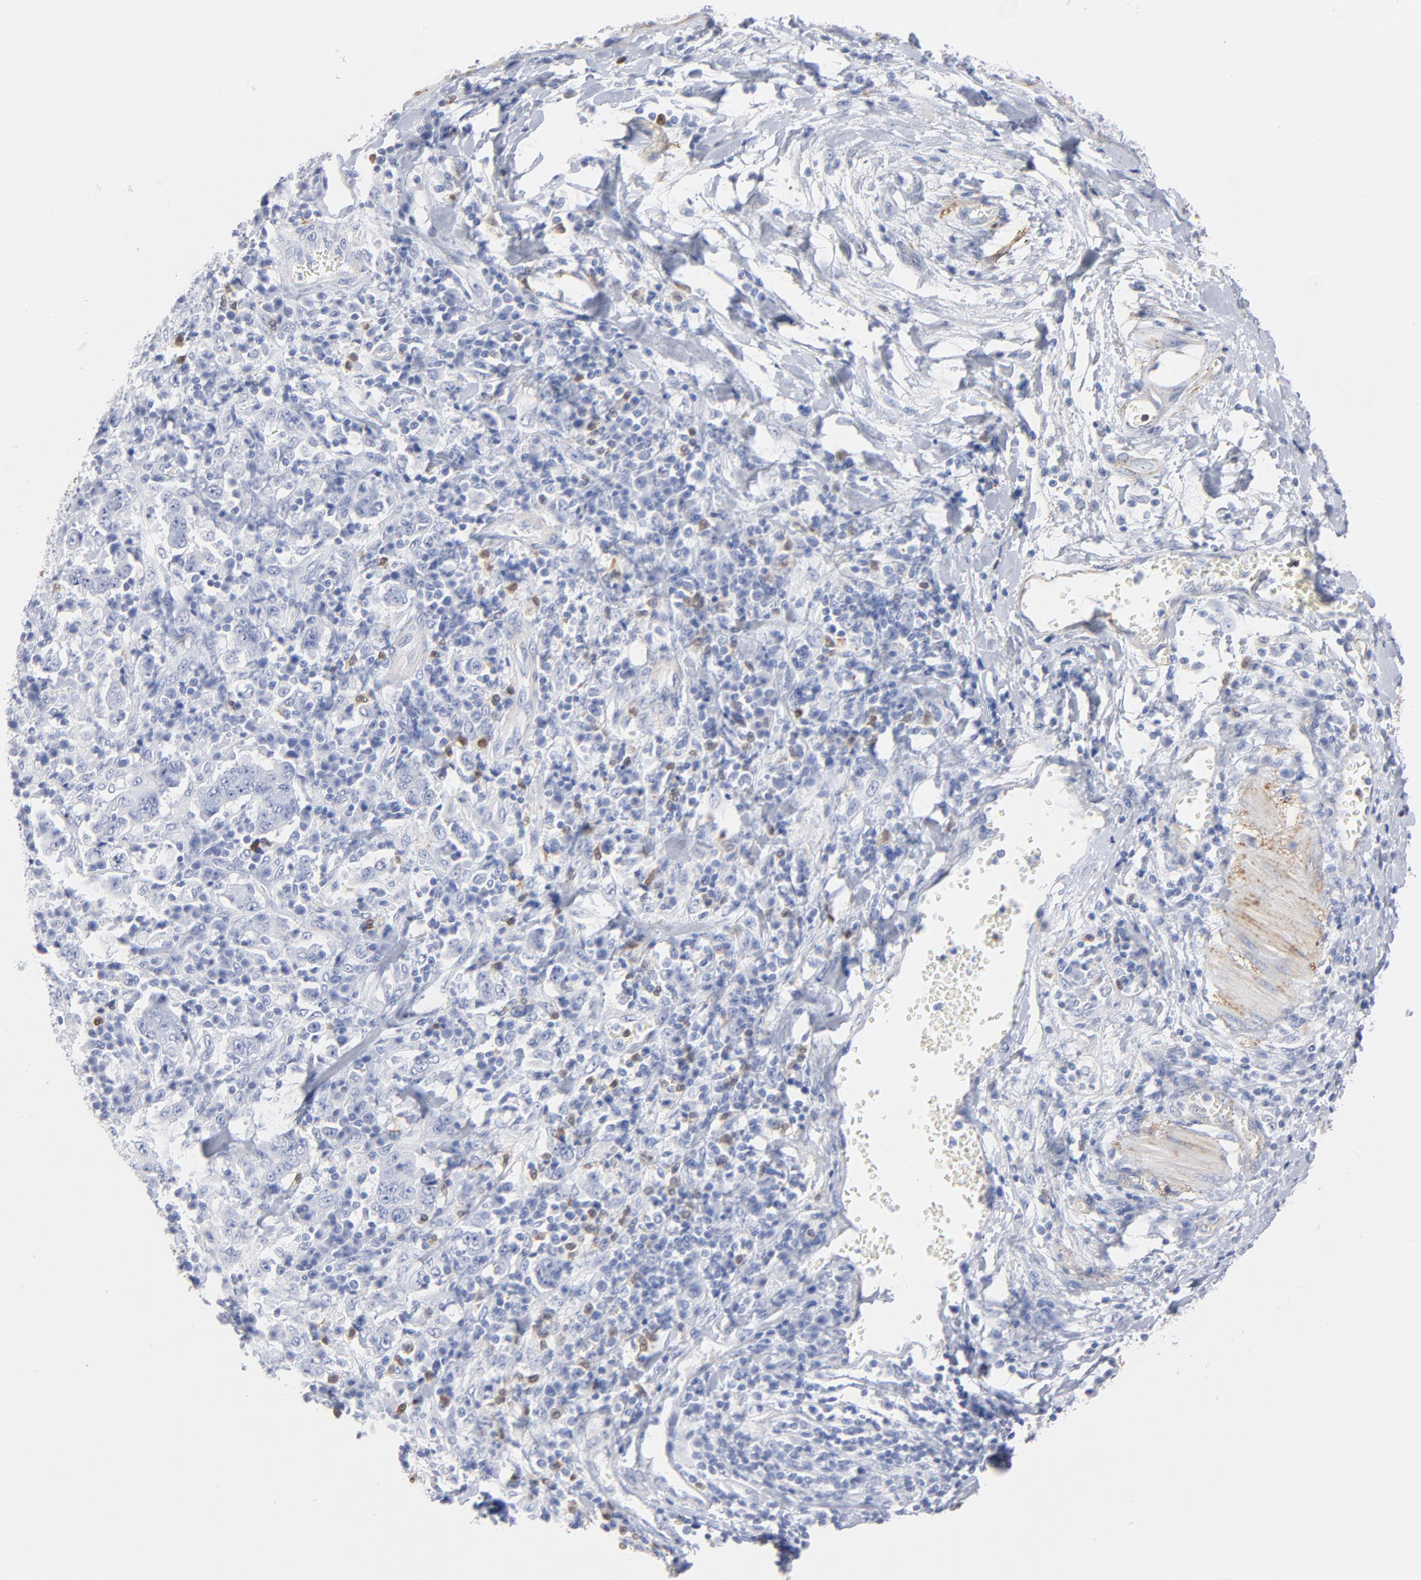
{"staining": {"intensity": "negative", "quantity": "none", "location": "none"}, "tissue": "stomach cancer", "cell_type": "Tumor cells", "image_type": "cancer", "snomed": [{"axis": "morphology", "description": "Normal tissue, NOS"}, {"axis": "morphology", "description": "Adenocarcinoma, NOS"}, {"axis": "topography", "description": "Stomach, upper"}, {"axis": "topography", "description": "Stomach"}], "caption": "High magnification brightfield microscopy of stomach cancer stained with DAB (3,3'-diaminobenzidine) (brown) and counterstained with hematoxylin (blue): tumor cells show no significant positivity.", "gene": "AGTR1", "patient": {"sex": "male", "age": 59}}